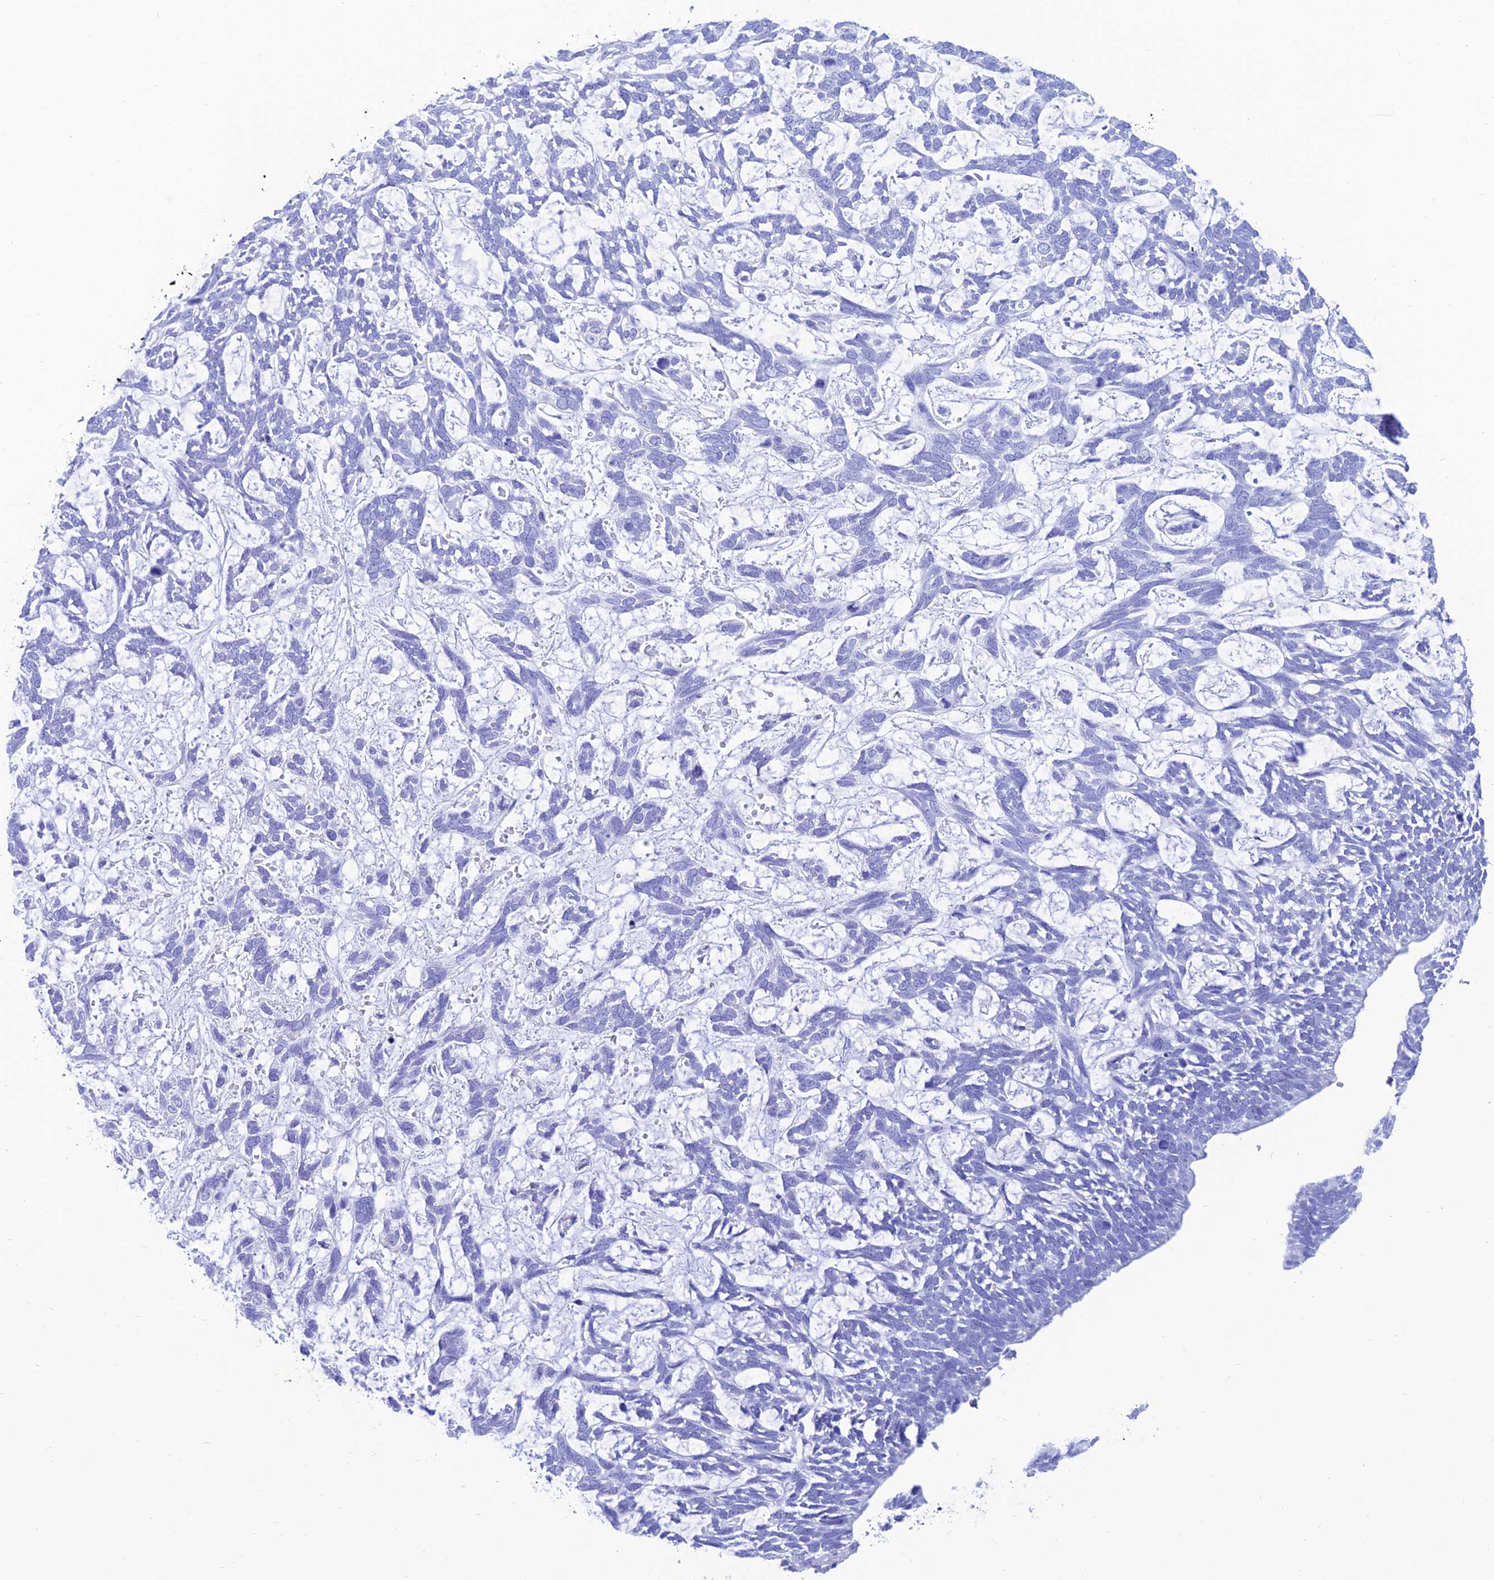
{"staining": {"intensity": "negative", "quantity": "none", "location": "none"}, "tissue": "skin cancer", "cell_type": "Tumor cells", "image_type": "cancer", "snomed": [{"axis": "morphology", "description": "Basal cell carcinoma"}, {"axis": "topography", "description": "Skin"}], "caption": "Immunohistochemistry (IHC) micrograph of neoplastic tissue: human skin cancer stained with DAB (3,3'-diaminobenzidine) shows no significant protein expression in tumor cells.", "gene": "PRNP", "patient": {"sex": "male", "age": 88}}